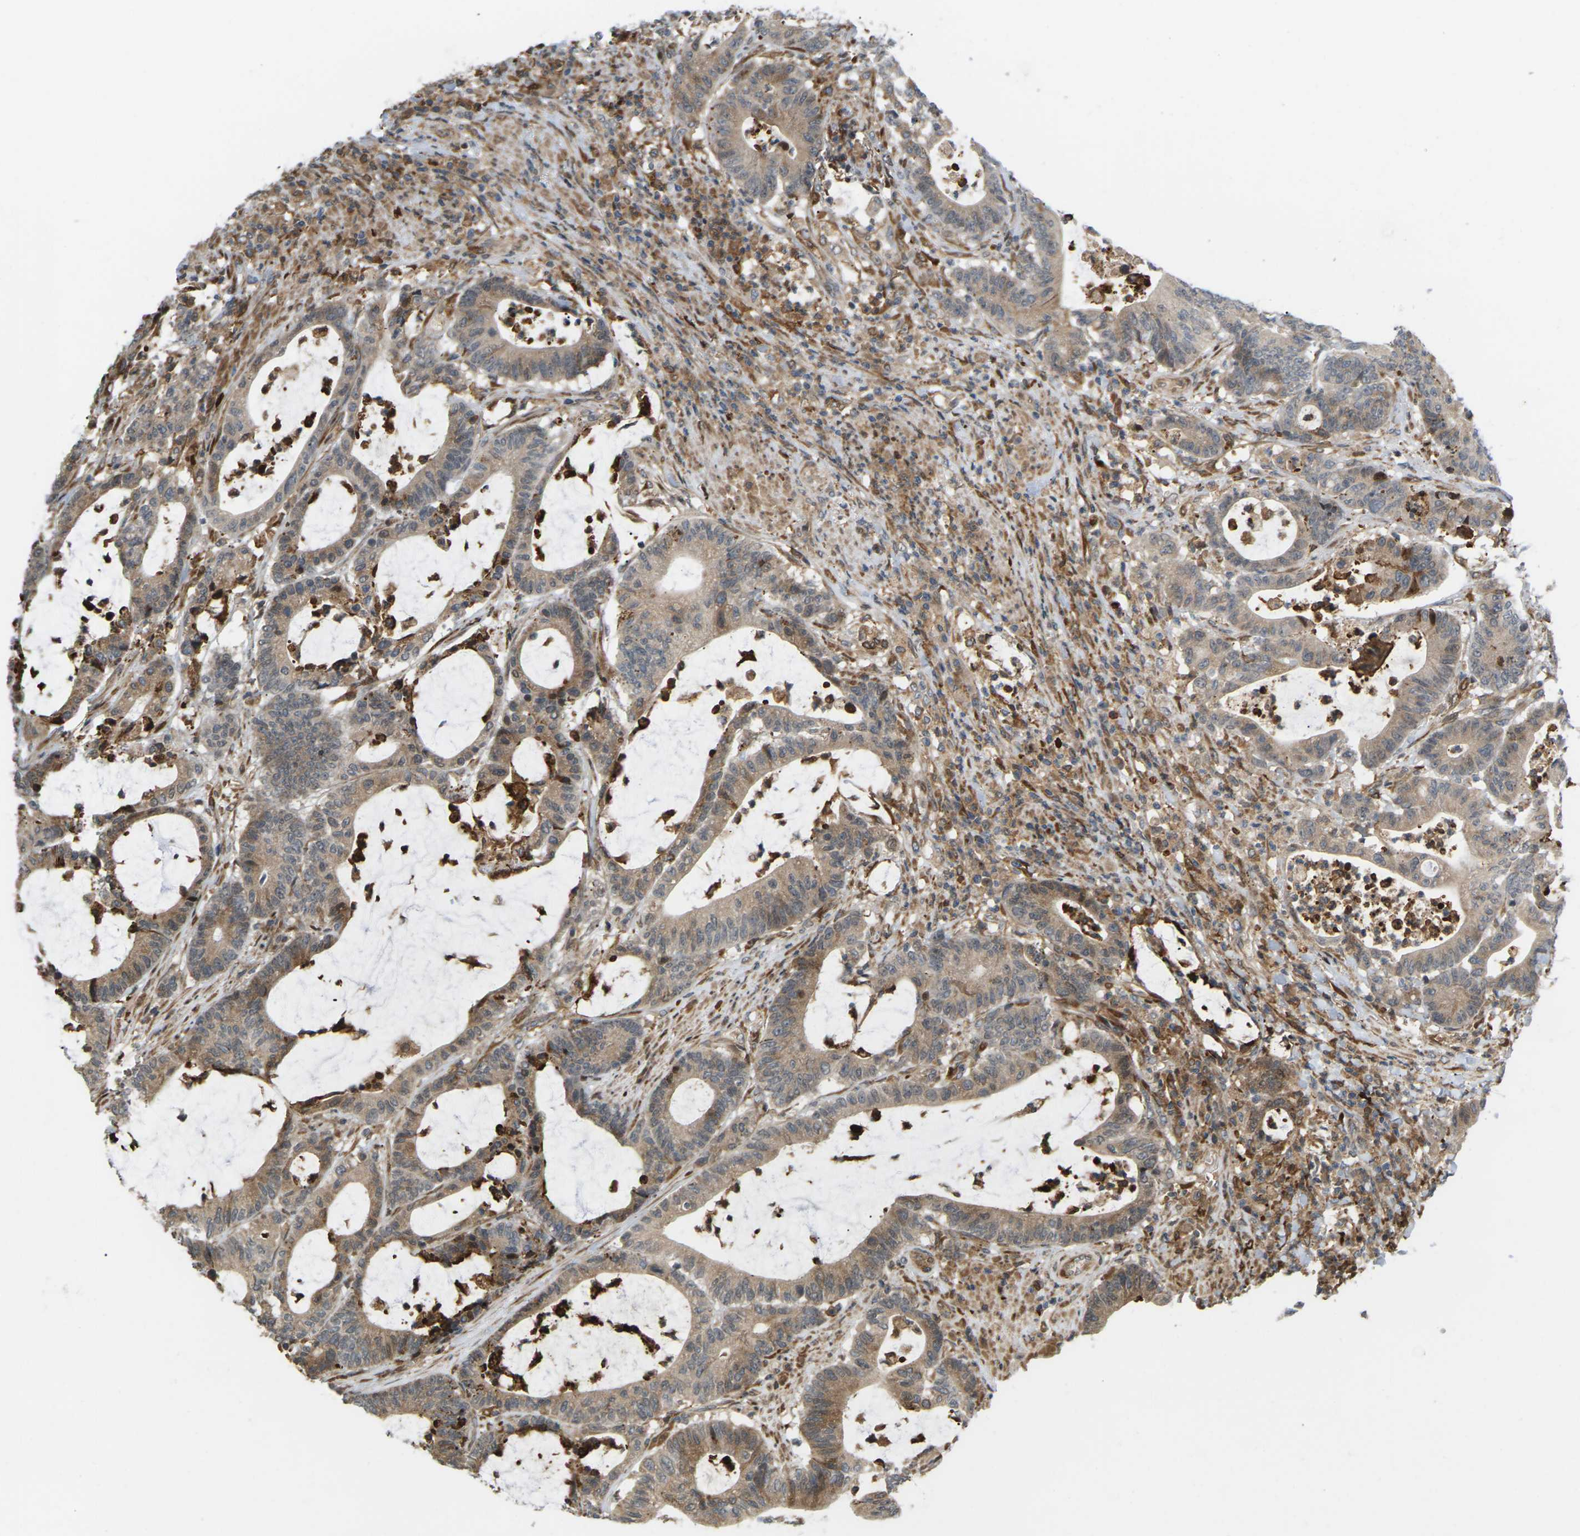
{"staining": {"intensity": "moderate", "quantity": ">75%", "location": "cytoplasmic/membranous"}, "tissue": "colorectal cancer", "cell_type": "Tumor cells", "image_type": "cancer", "snomed": [{"axis": "morphology", "description": "Adenocarcinoma, NOS"}, {"axis": "topography", "description": "Colon"}], "caption": "Adenocarcinoma (colorectal) stained for a protein (brown) reveals moderate cytoplasmic/membranous positive positivity in approximately >75% of tumor cells.", "gene": "ROBO1", "patient": {"sex": "female", "age": 84}}